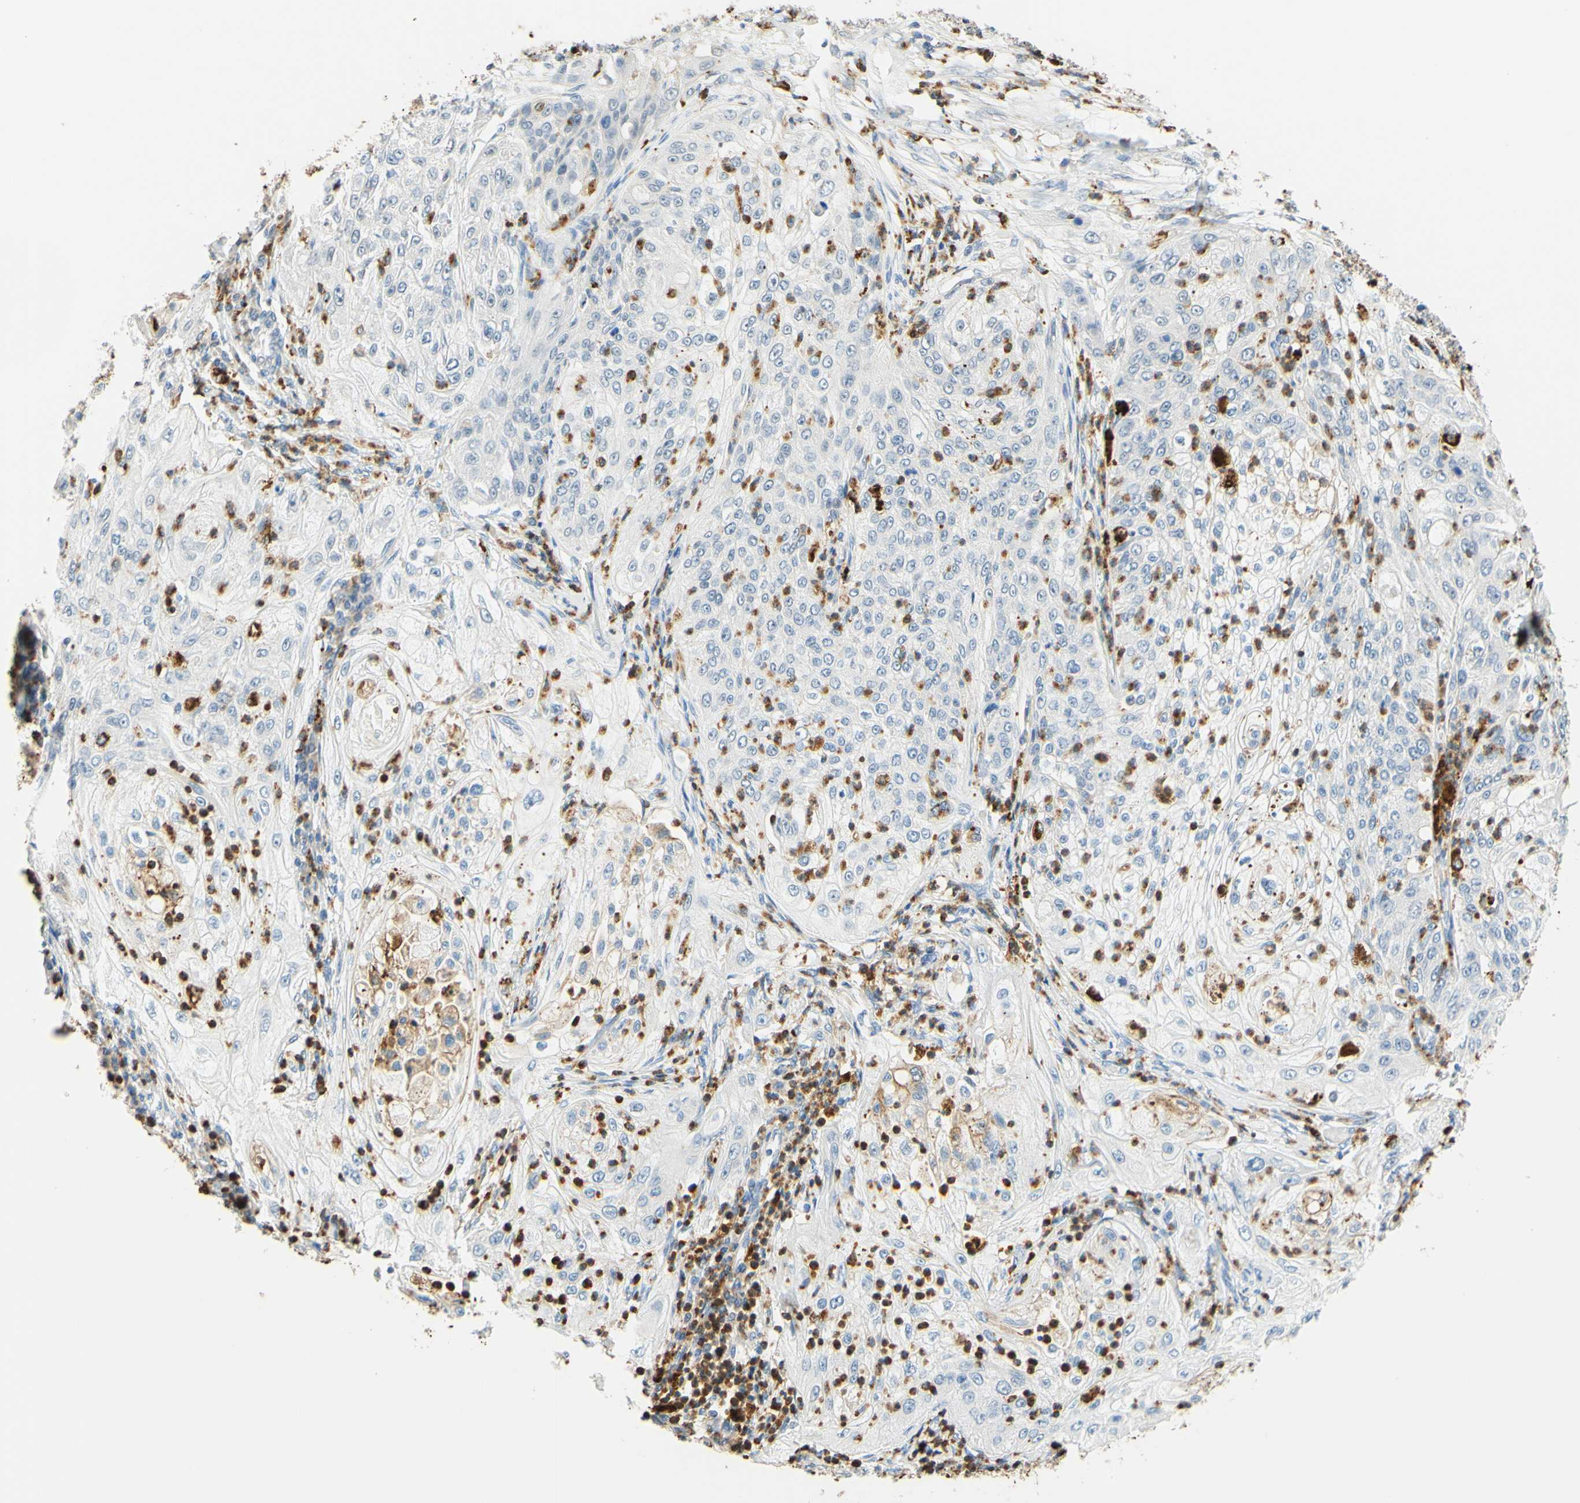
{"staining": {"intensity": "negative", "quantity": "none", "location": "none"}, "tissue": "lung cancer", "cell_type": "Tumor cells", "image_type": "cancer", "snomed": [{"axis": "morphology", "description": "Inflammation, NOS"}, {"axis": "morphology", "description": "Squamous cell carcinoma, NOS"}, {"axis": "topography", "description": "Lymph node"}, {"axis": "topography", "description": "Soft tissue"}, {"axis": "topography", "description": "Lung"}], "caption": "Protein analysis of lung cancer (squamous cell carcinoma) demonstrates no significant positivity in tumor cells. (DAB immunohistochemistry, high magnification).", "gene": "TREM2", "patient": {"sex": "male", "age": 66}}